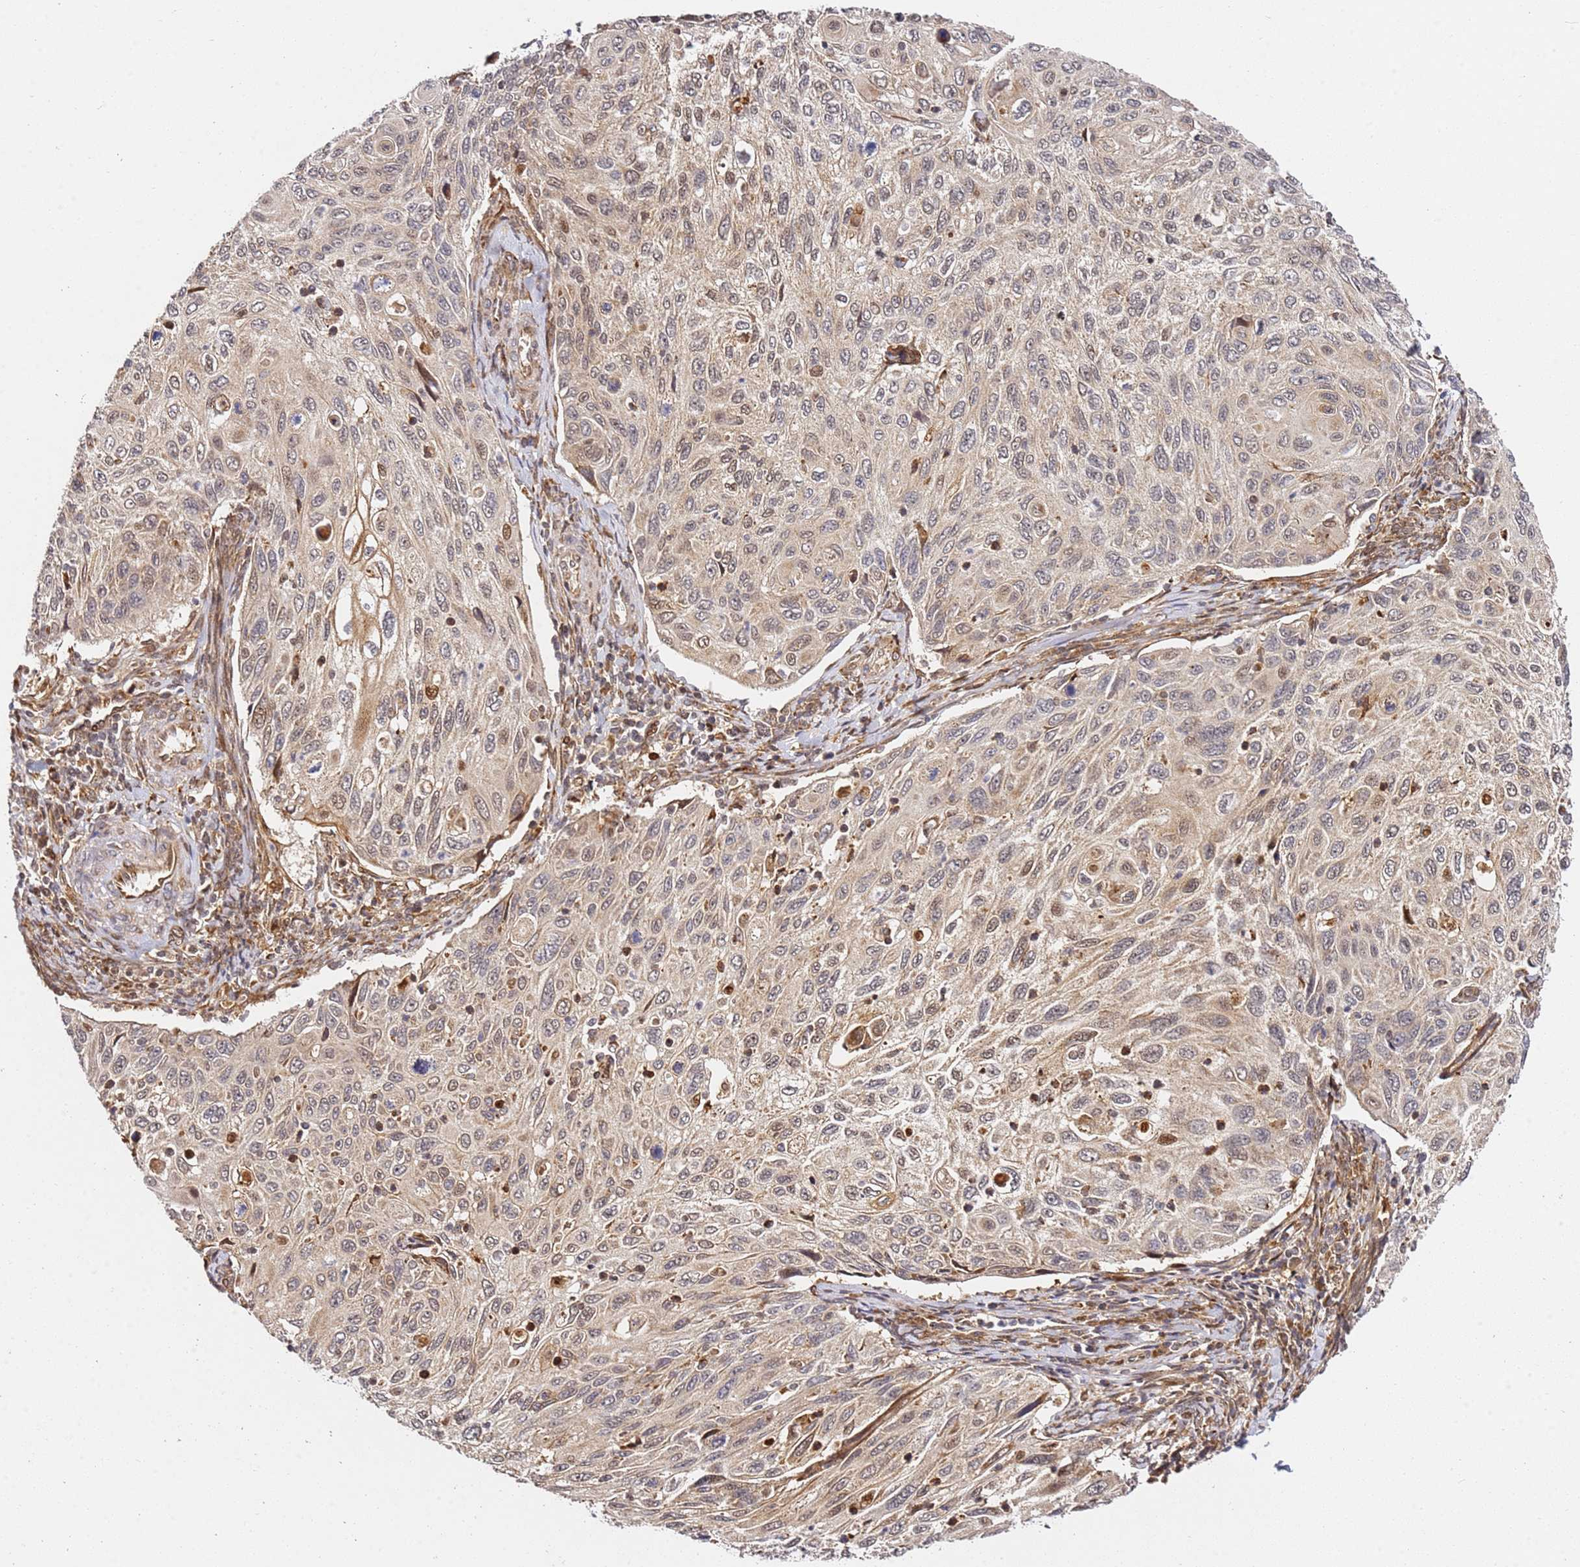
{"staining": {"intensity": "weak", "quantity": "25%-75%", "location": "cytoplasmic/membranous,nuclear"}, "tissue": "cervical cancer", "cell_type": "Tumor cells", "image_type": "cancer", "snomed": [{"axis": "morphology", "description": "Squamous cell carcinoma, NOS"}, {"axis": "topography", "description": "Cervix"}], "caption": "Cervical cancer (squamous cell carcinoma) stained for a protein shows weak cytoplasmic/membranous and nuclear positivity in tumor cells. The staining is performed using DAB (3,3'-diaminobenzidine) brown chromogen to label protein expression. The nuclei are counter-stained blue using hematoxylin.", "gene": "SMOX", "patient": {"sex": "female", "age": 70}}